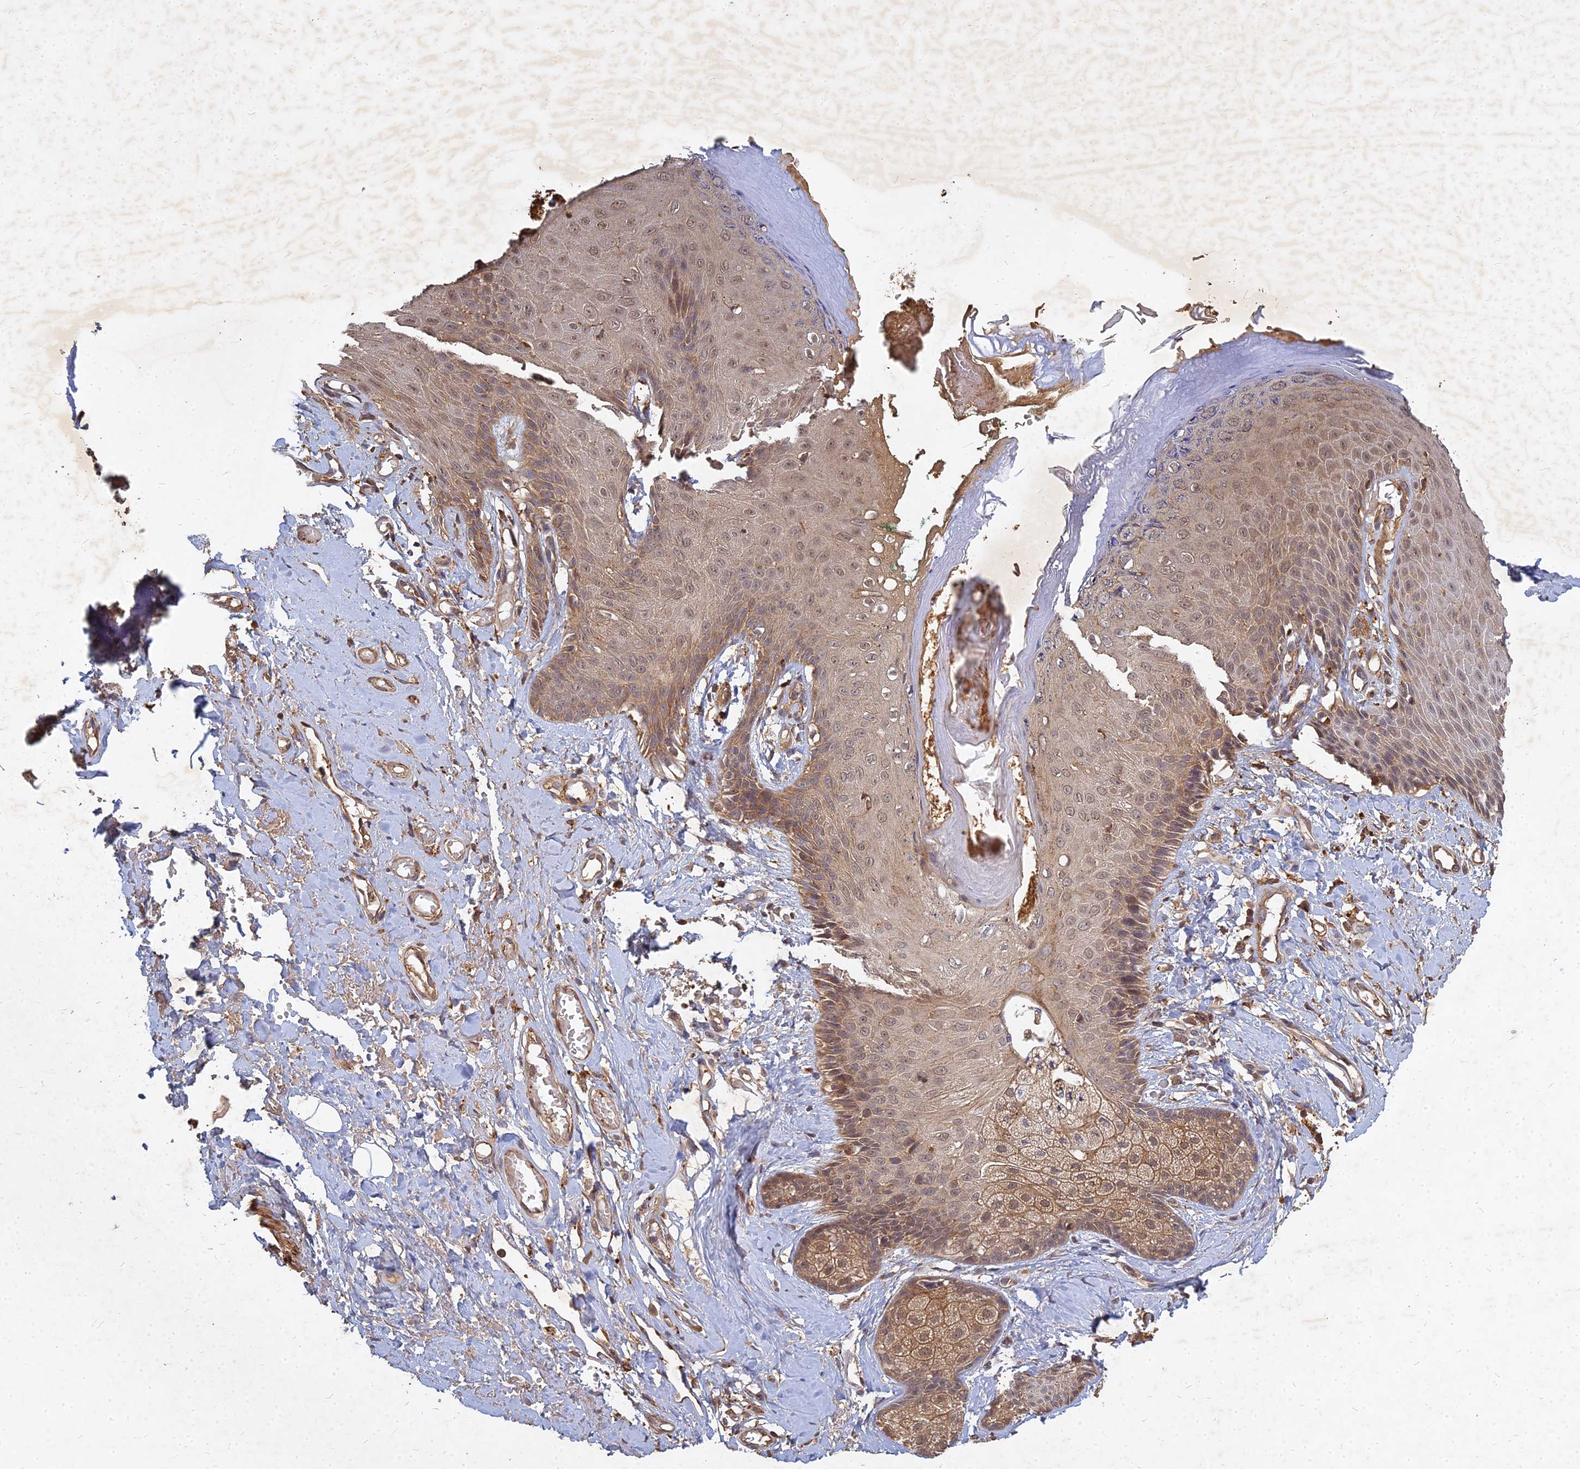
{"staining": {"intensity": "moderate", "quantity": ">75%", "location": "cytoplasmic/membranous,nuclear"}, "tissue": "skin", "cell_type": "Epidermal cells", "image_type": "normal", "snomed": [{"axis": "morphology", "description": "Normal tissue, NOS"}, {"axis": "topography", "description": "Anal"}], "caption": "Protein expression by IHC demonstrates moderate cytoplasmic/membranous,nuclear expression in about >75% of epidermal cells in normal skin.", "gene": "UBE2W", "patient": {"sex": "male", "age": 78}}